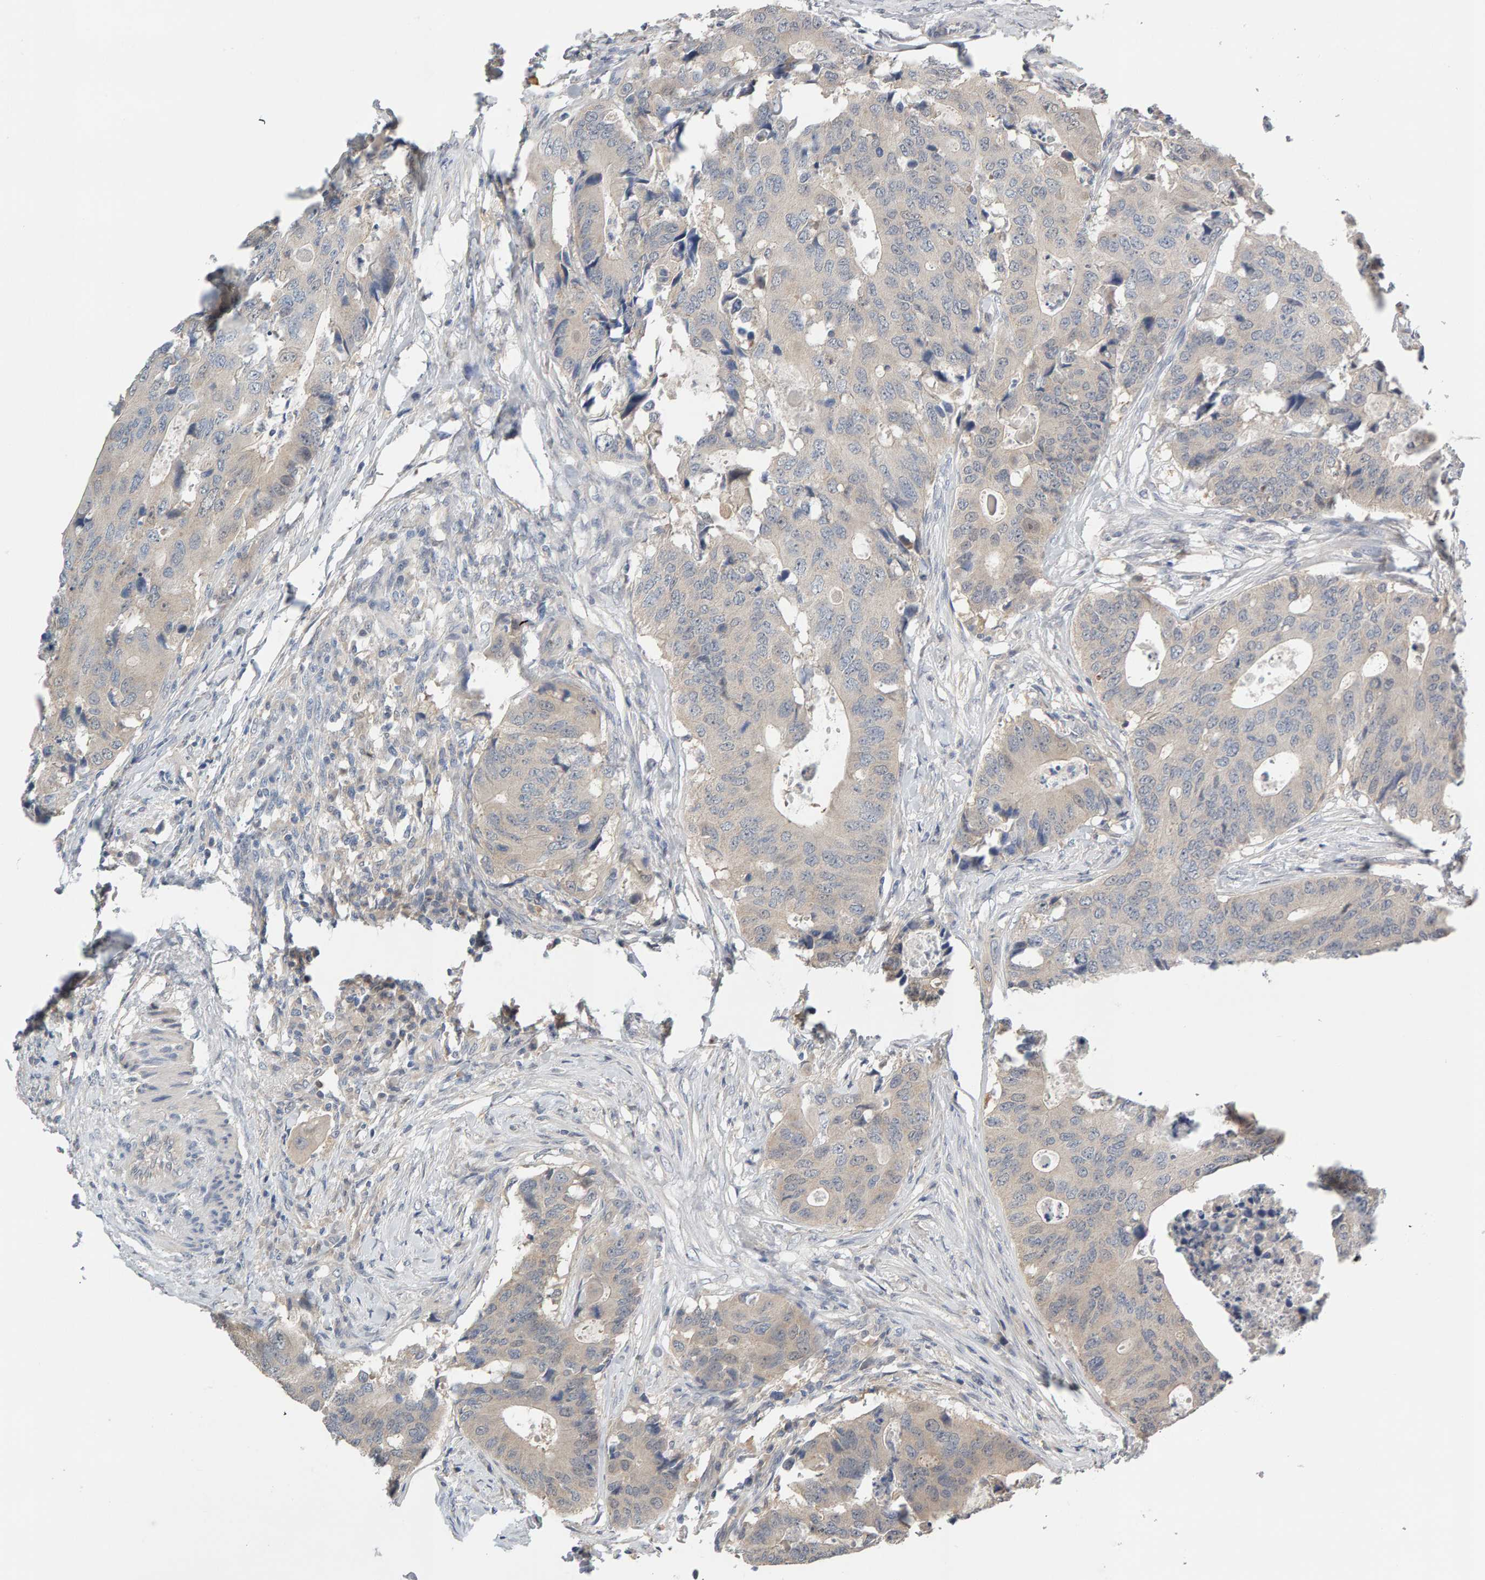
{"staining": {"intensity": "negative", "quantity": "none", "location": "none"}, "tissue": "colorectal cancer", "cell_type": "Tumor cells", "image_type": "cancer", "snomed": [{"axis": "morphology", "description": "Adenocarcinoma, NOS"}, {"axis": "topography", "description": "Colon"}], "caption": "This is an immunohistochemistry histopathology image of colorectal cancer (adenocarcinoma). There is no positivity in tumor cells.", "gene": "GFUS", "patient": {"sex": "male", "age": 71}}